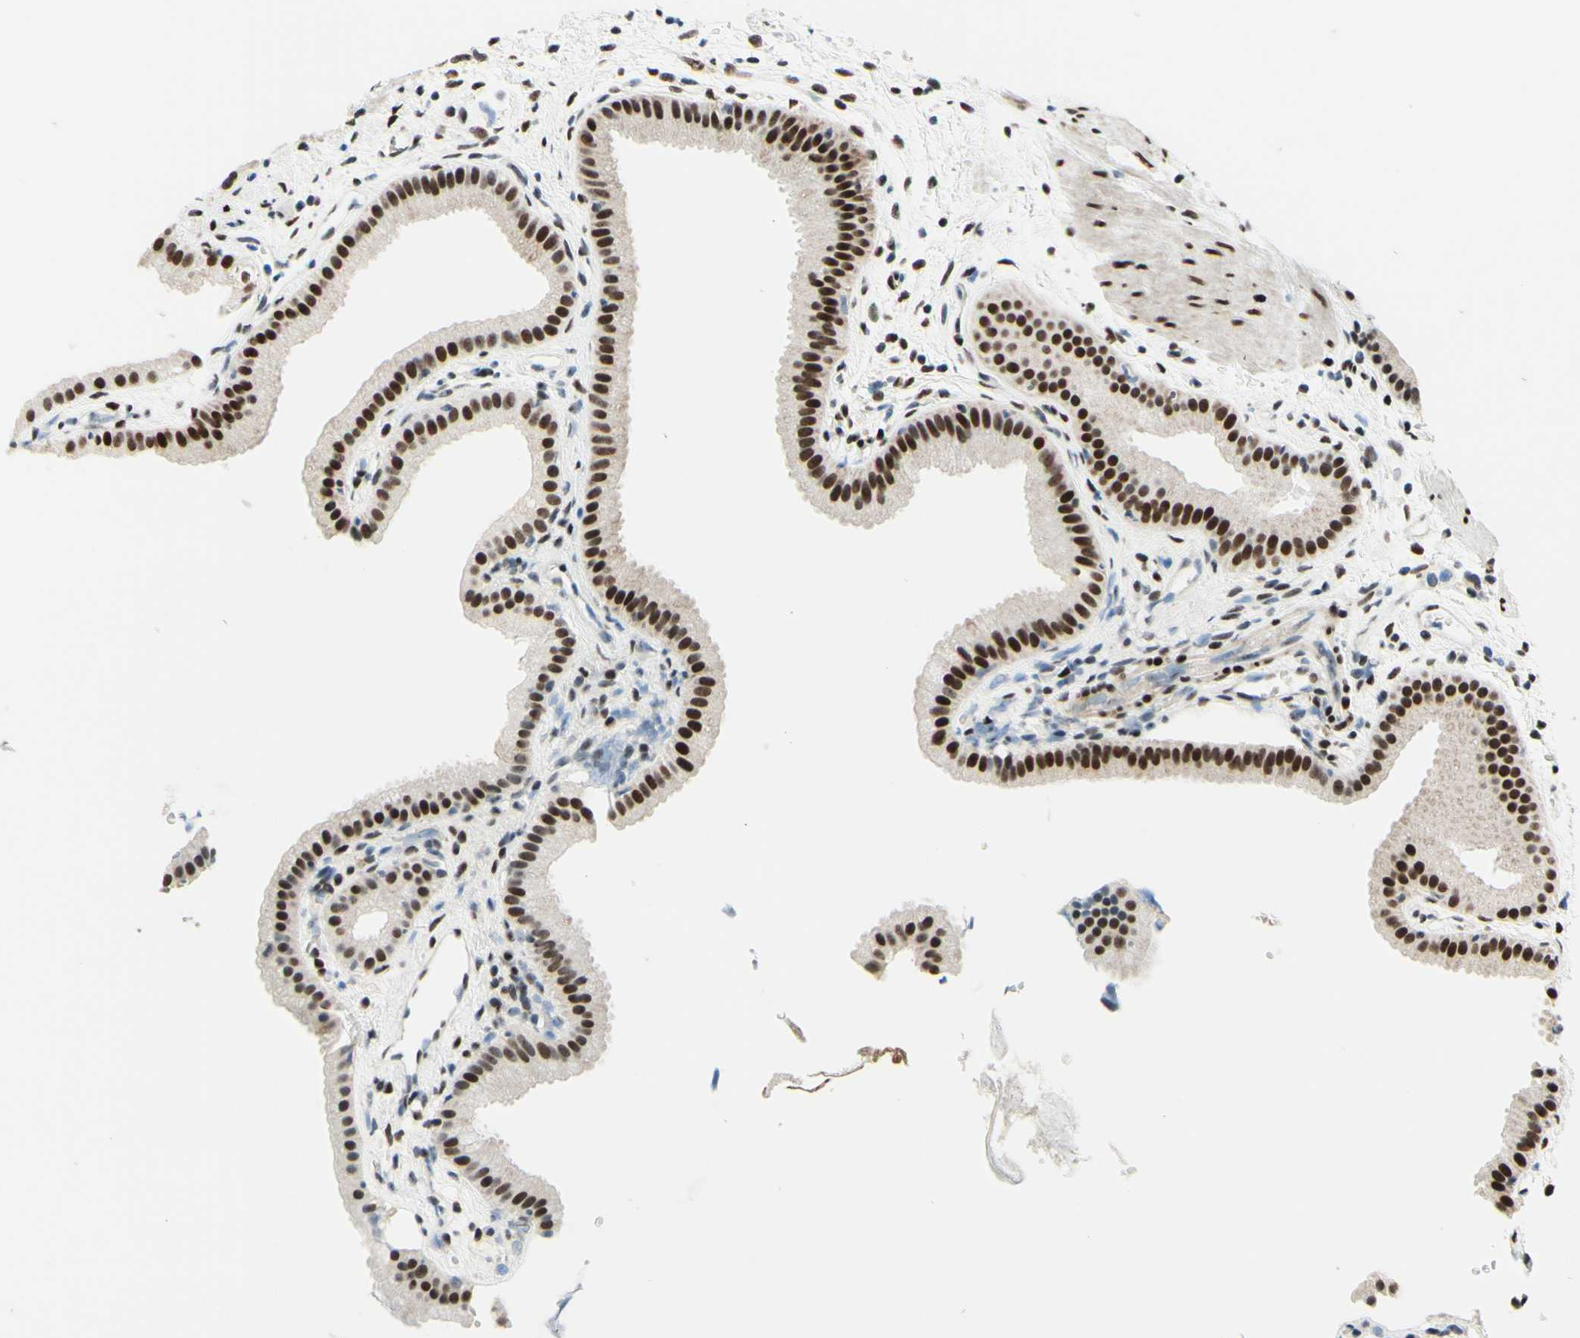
{"staining": {"intensity": "moderate", "quantity": ">75%", "location": "cytoplasmic/membranous,nuclear"}, "tissue": "gallbladder", "cell_type": "Glandular cells", "image_type": "normal", "snomed": [{"axis": "morphology", "description": "Normal tissue, NOS"}, {"axis": "topography", "description": "Gallbladder"}], "caption": "Immunohistochemistry (IHC) histopathology image of unremarkable human gallbladder stained for a protein (brown), which shows medium levels of moderate cytoplasmic/membranous,nuclear positivity in about >75% of glandular cells.", "gene": "CBX7", "patient": {"sex": "female", "age": 64}}